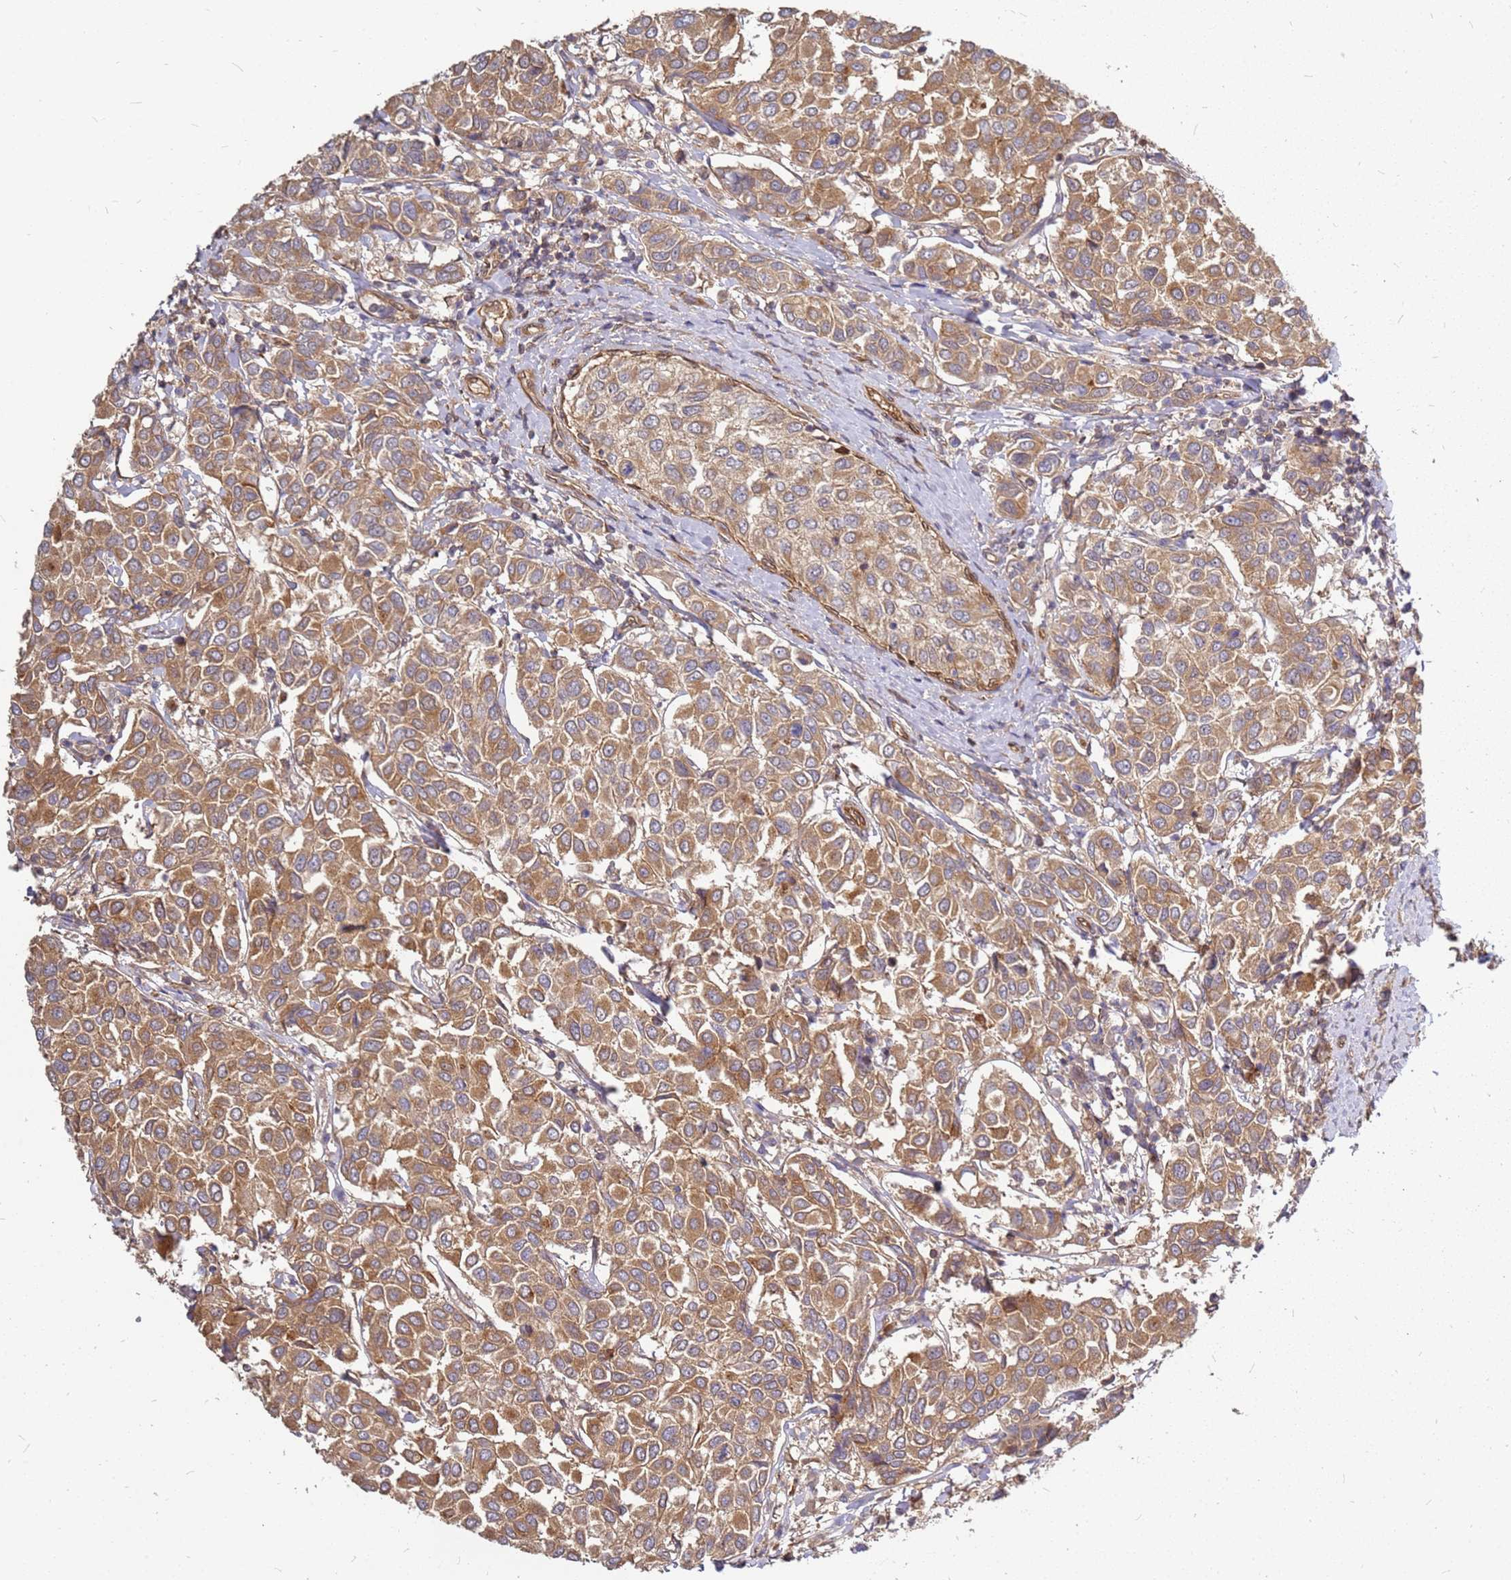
{"staining": {"intensity": "moderate", "quantity": ">75%", "location": "cytoplasmic/membranous"}, "tissue": "breast cancer", "cell_type": "Tumor cells", "image_type": "cancer", "snomed": [{"axis": "morphology", "description": "Duct carcinoma"}, {"axis": "topography", "description": "Breast"}], "caption": "DAB (3,3'-diaminobenzidine) immunohistochemical staining of human breast infiltrating ductal carcinoma exhibits moderate cytoplasmic/membranous protein staining in about >75% of tumor cells.", "gene": "NUDT14", "patient": {"sex": "female", "age": 55}}